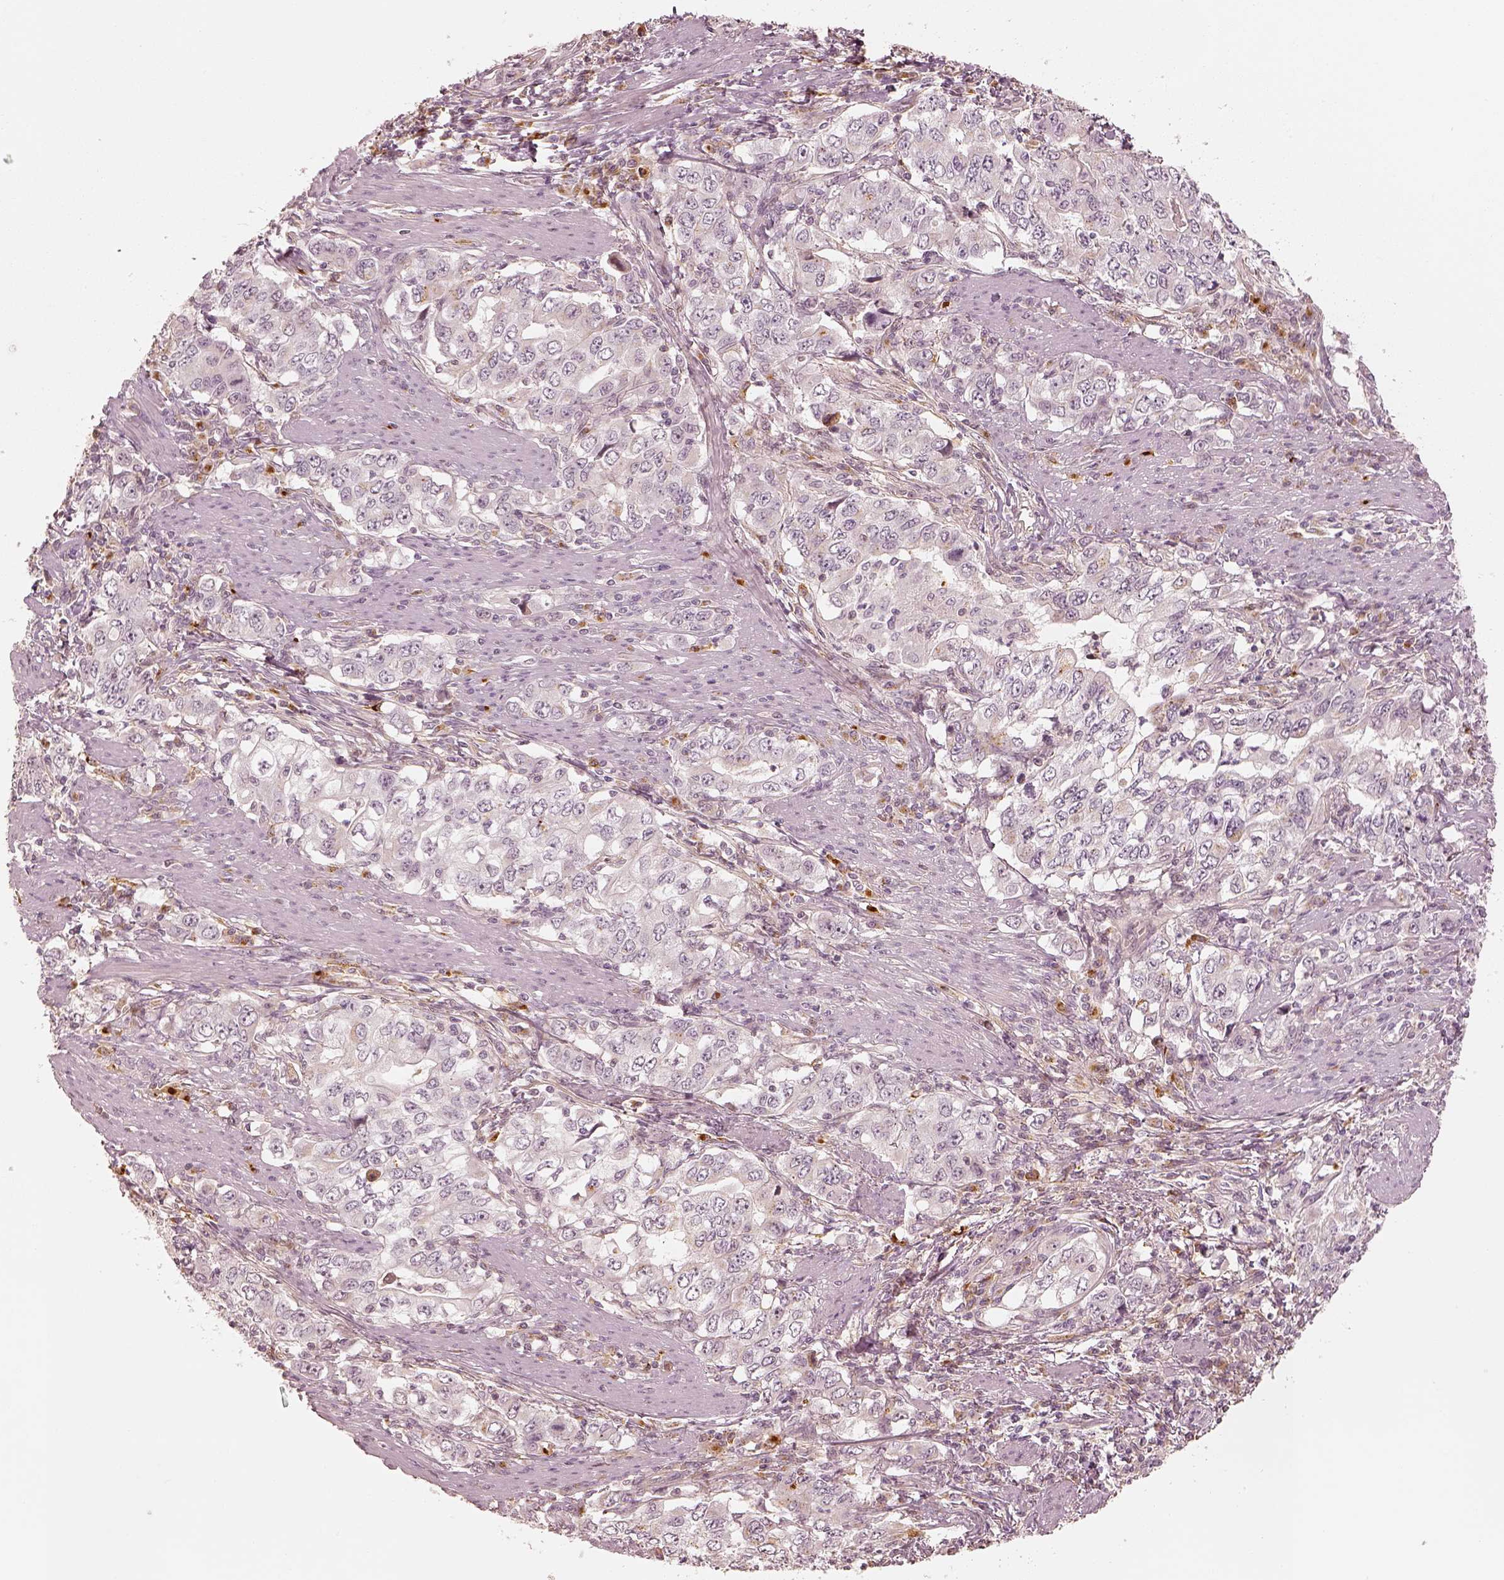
{"staining": {"intensity": "negative", "quantity": "none", "location": "none"}, "tissue": "stomach cancer", "cell_type": "Tumor cells", "image_type": "cancer", "snomed": [{"axis": "morphology", "description": "Adenocarcinoma, NOS"}, {"axis": "topography", "description": "Stomach, lower"}], "caption": "Immunohistochemical staining of stomach adenocarcinoma reveals no significant positivity in tumor cells. (DAB (3,3'-diaminobenzidine) immunohistochemistry visualized using brightfield microscopy, high magnification).", "gene": "GORASP2", "patient": {"sex": "female", "age": 72}}